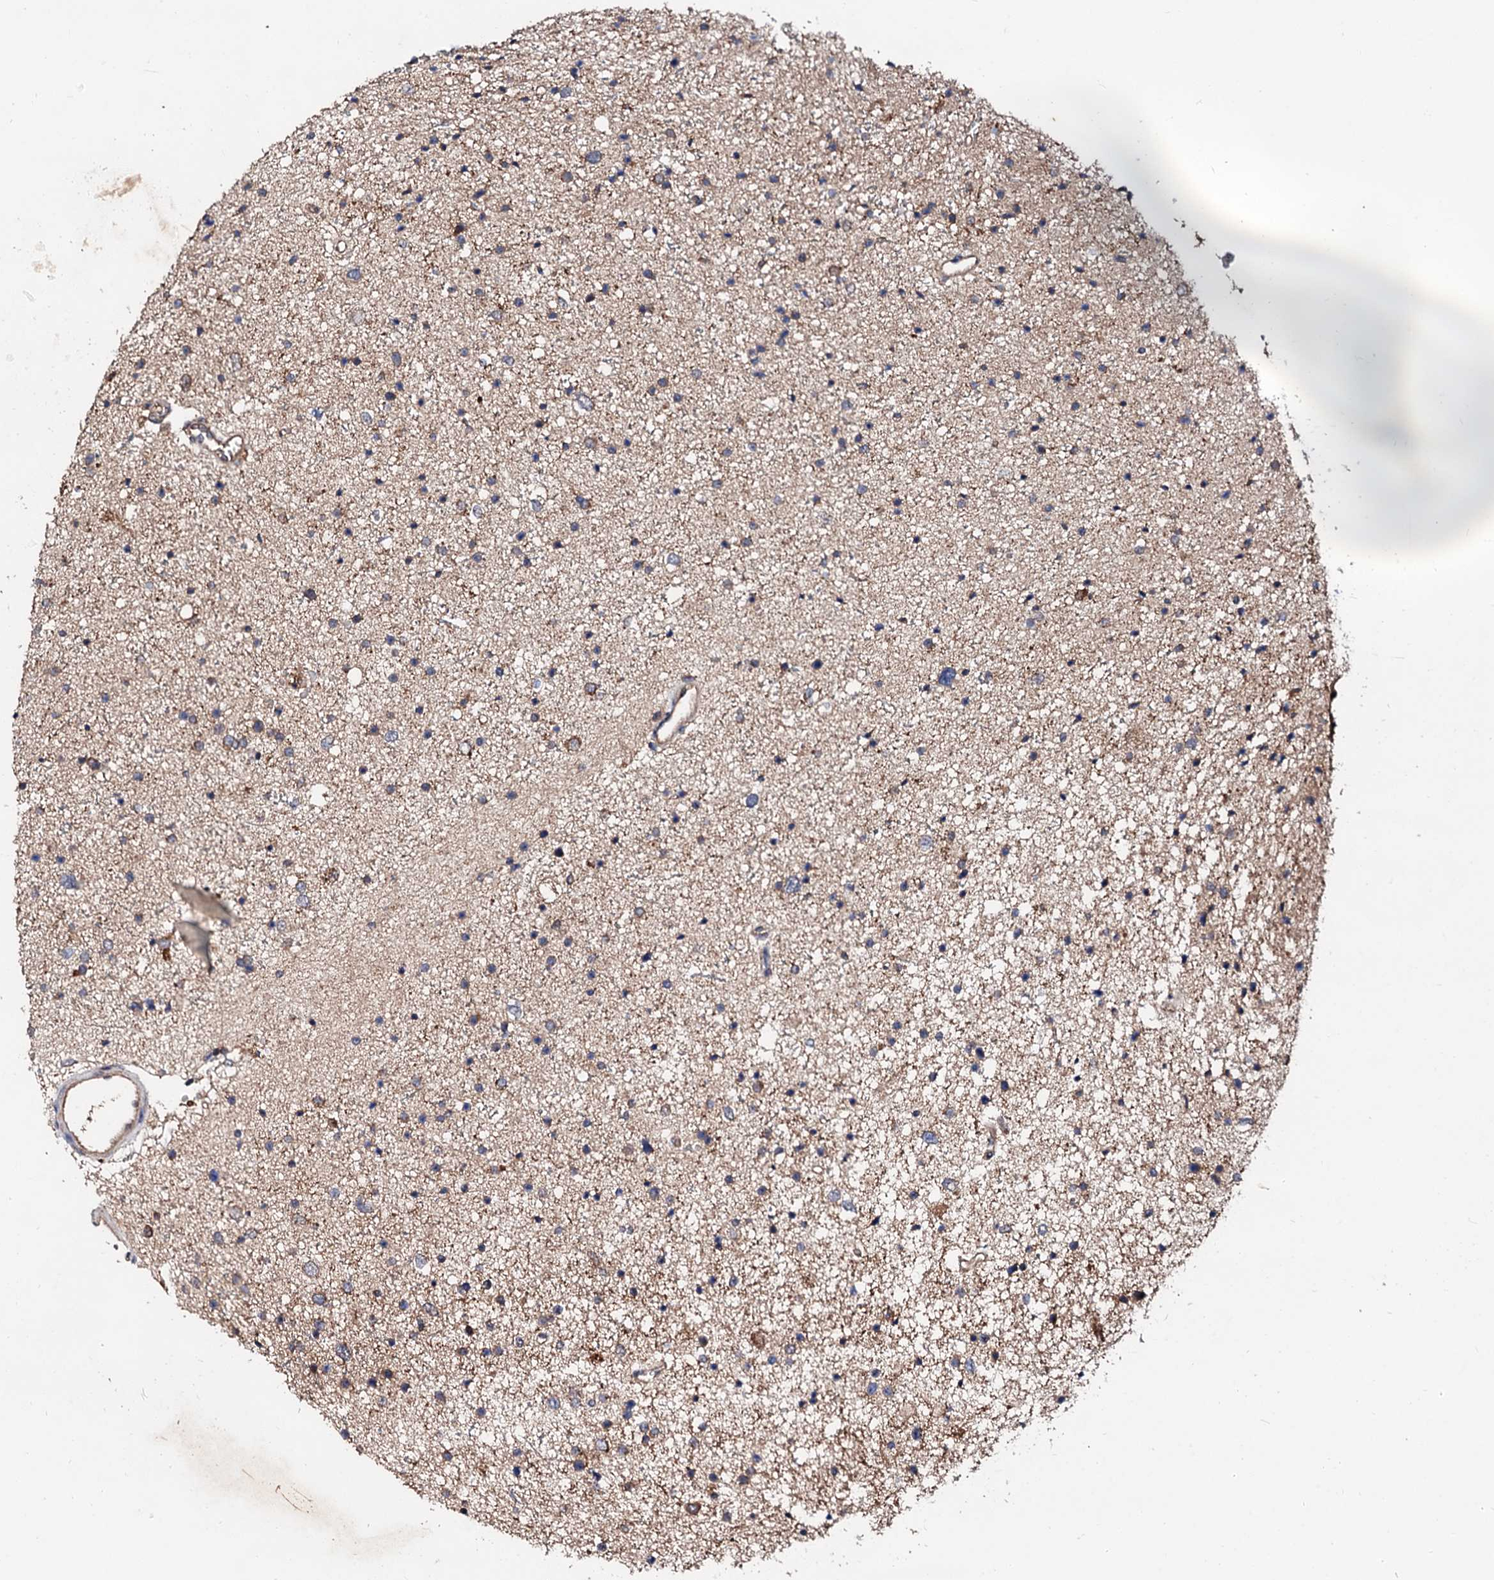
{"staining": {"intensity": "weak", "quantity": "<25%", "location": "cytoplasmic/membranous"}, "tissue": "glioma", "cell_type": "Tumor cells", "image_type": "cancer", "snomed": [{"axis": "morphology", "description": "Glioma, malignant, Low grade"}, {"axis": "topography", "description": "Brain"}], "caption": "The histopathology image reveals no staining of tumor cells in glioma. Brightfield microscopy of immunohistochemistry stained with DAB (brown) and hematoxylin (blue), captured at high magnification.", "gene": "EXTL1", "patient": {"sex": "female", "age": 37}}